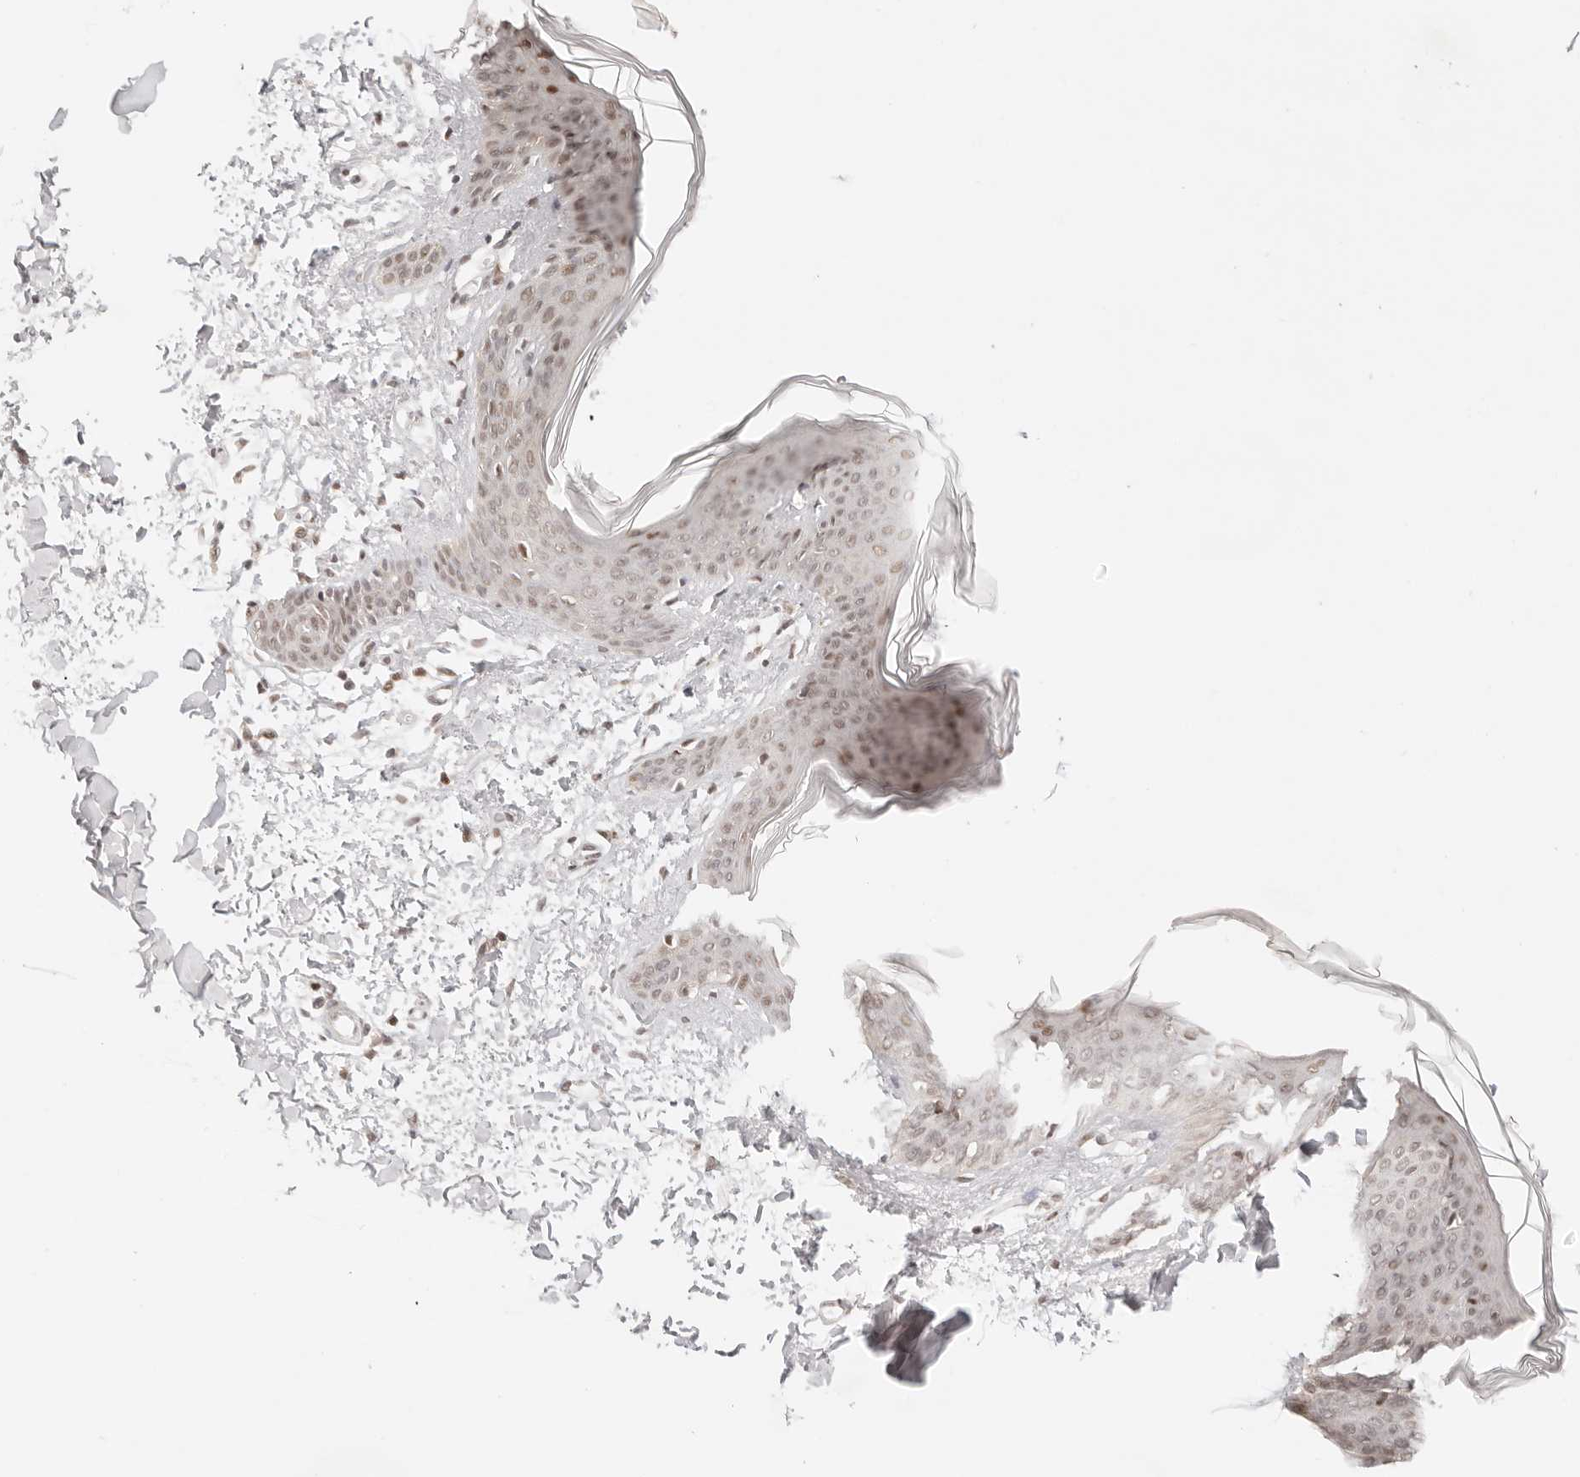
{"staining": {"intensity": "moderate", "quantity": ">75%", "location": "nuclear"}, "tissue": "skin", "cell_type": "Fibroblasts", "image_type": "normal", "snomed": [{"axis": "morphology", "description": "Normal tissue, NOS"}, {"axis": "topography", "description": "Skin"}], "caption": "Moderate nuclear protein staining is appreciated in approximately >75% of fibroblasts in skin. The staining is performed using DAB (3,3'-diaminobenzidine) brown chromogen to label protein expression. The nuclei are counter-stained blue using hematoxylin.", "gene": "HOXC5", "patient": {"sex": "female", "age": 17}}